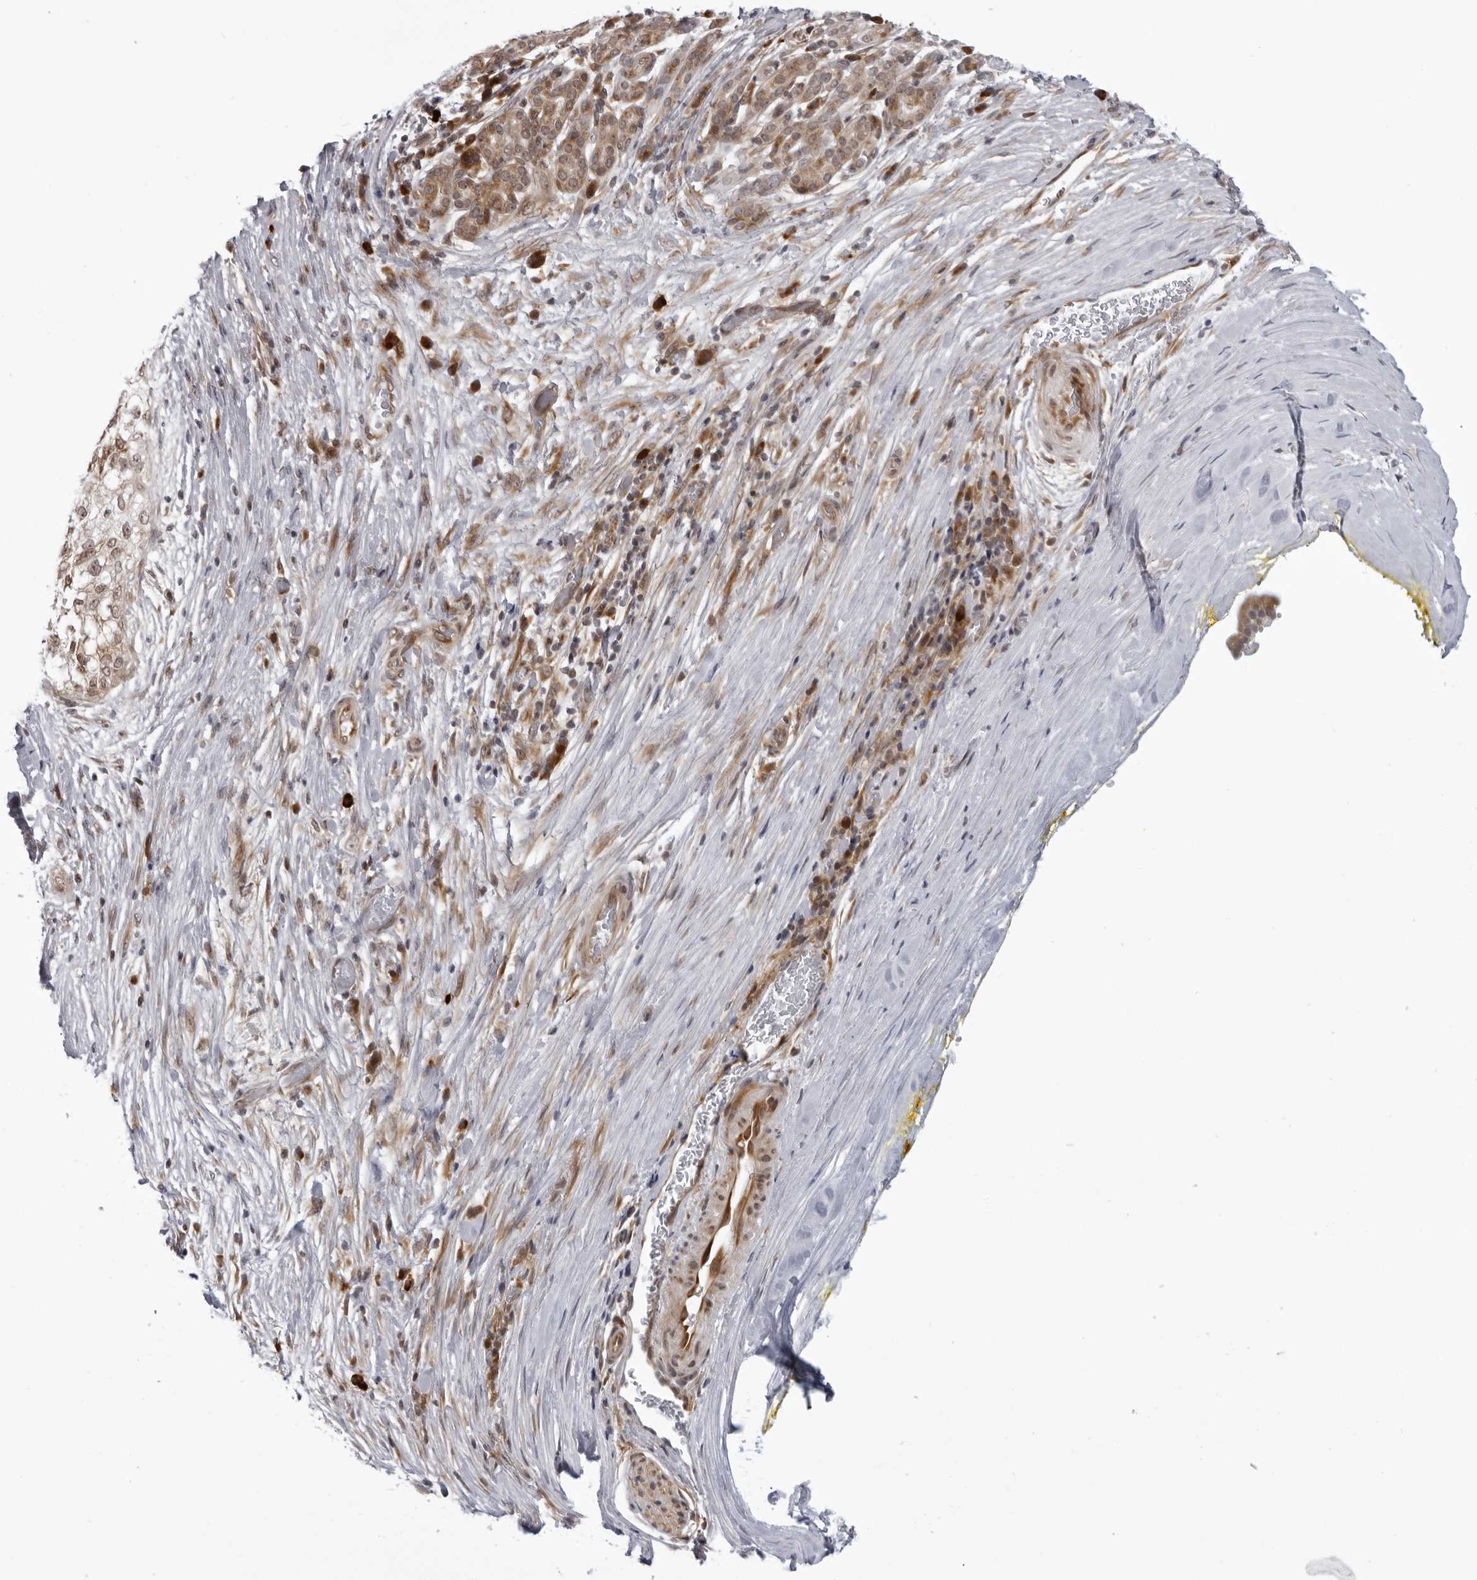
{"staining": {"intensity": "weak", "quantity": ">75%", "location": "cytoplasmic/membranous"}, "tissue": "pancreatic cancer", "cell_type": "Tumor cells", "image_type": "cancer", "snomed": [{"axis": "morphology", "description": "Adenocarcinoma, NOS"}, {"axis": "topography", "description": "Pancreas"}], "caption": "A brown stain labels weak cytoplasmic/membranous staining of a protein in pancreatic adenocarcinoma tumor cells.", "gene": "GCSAML", "patient": {"sex": "male", "age": 72}}